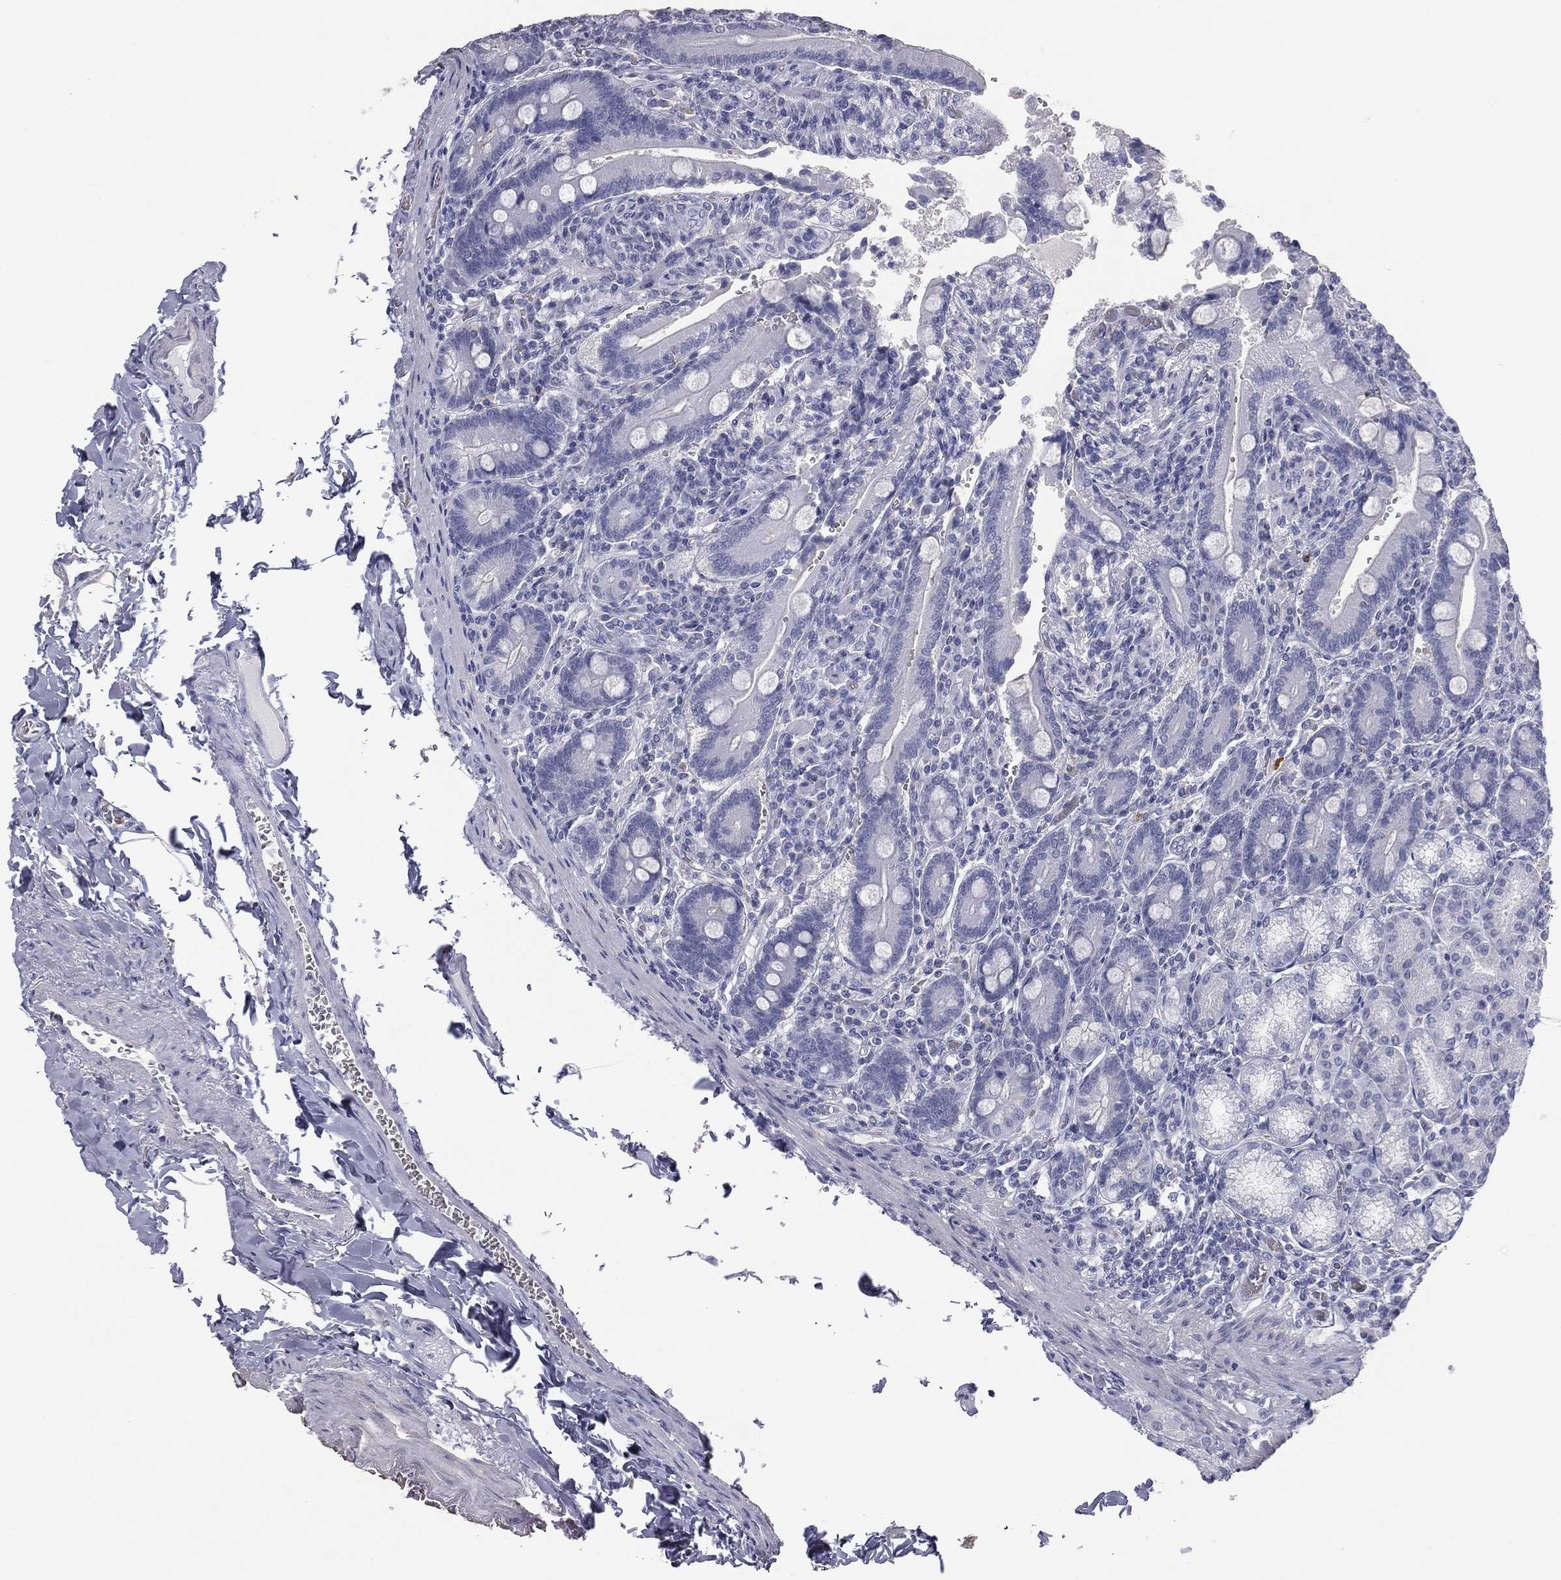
{"staining": {"intensity": "negative", "quantity": "none", "location": "none"}, "tissue": "duodenum", "cell_type": "Glandular cells", "image_type": "normal", "snomed": [{"axis": "morphology", "description": "Normal tissue, NOS"}, {"axis": "topography", "description": "Duodenum"}], "caption": "Immunohistochemistry (IHC) of benign duodenum shows no staining in glandular cells.", "gene": "ESX1", "patient": {"sex": "female", "age": 62}}